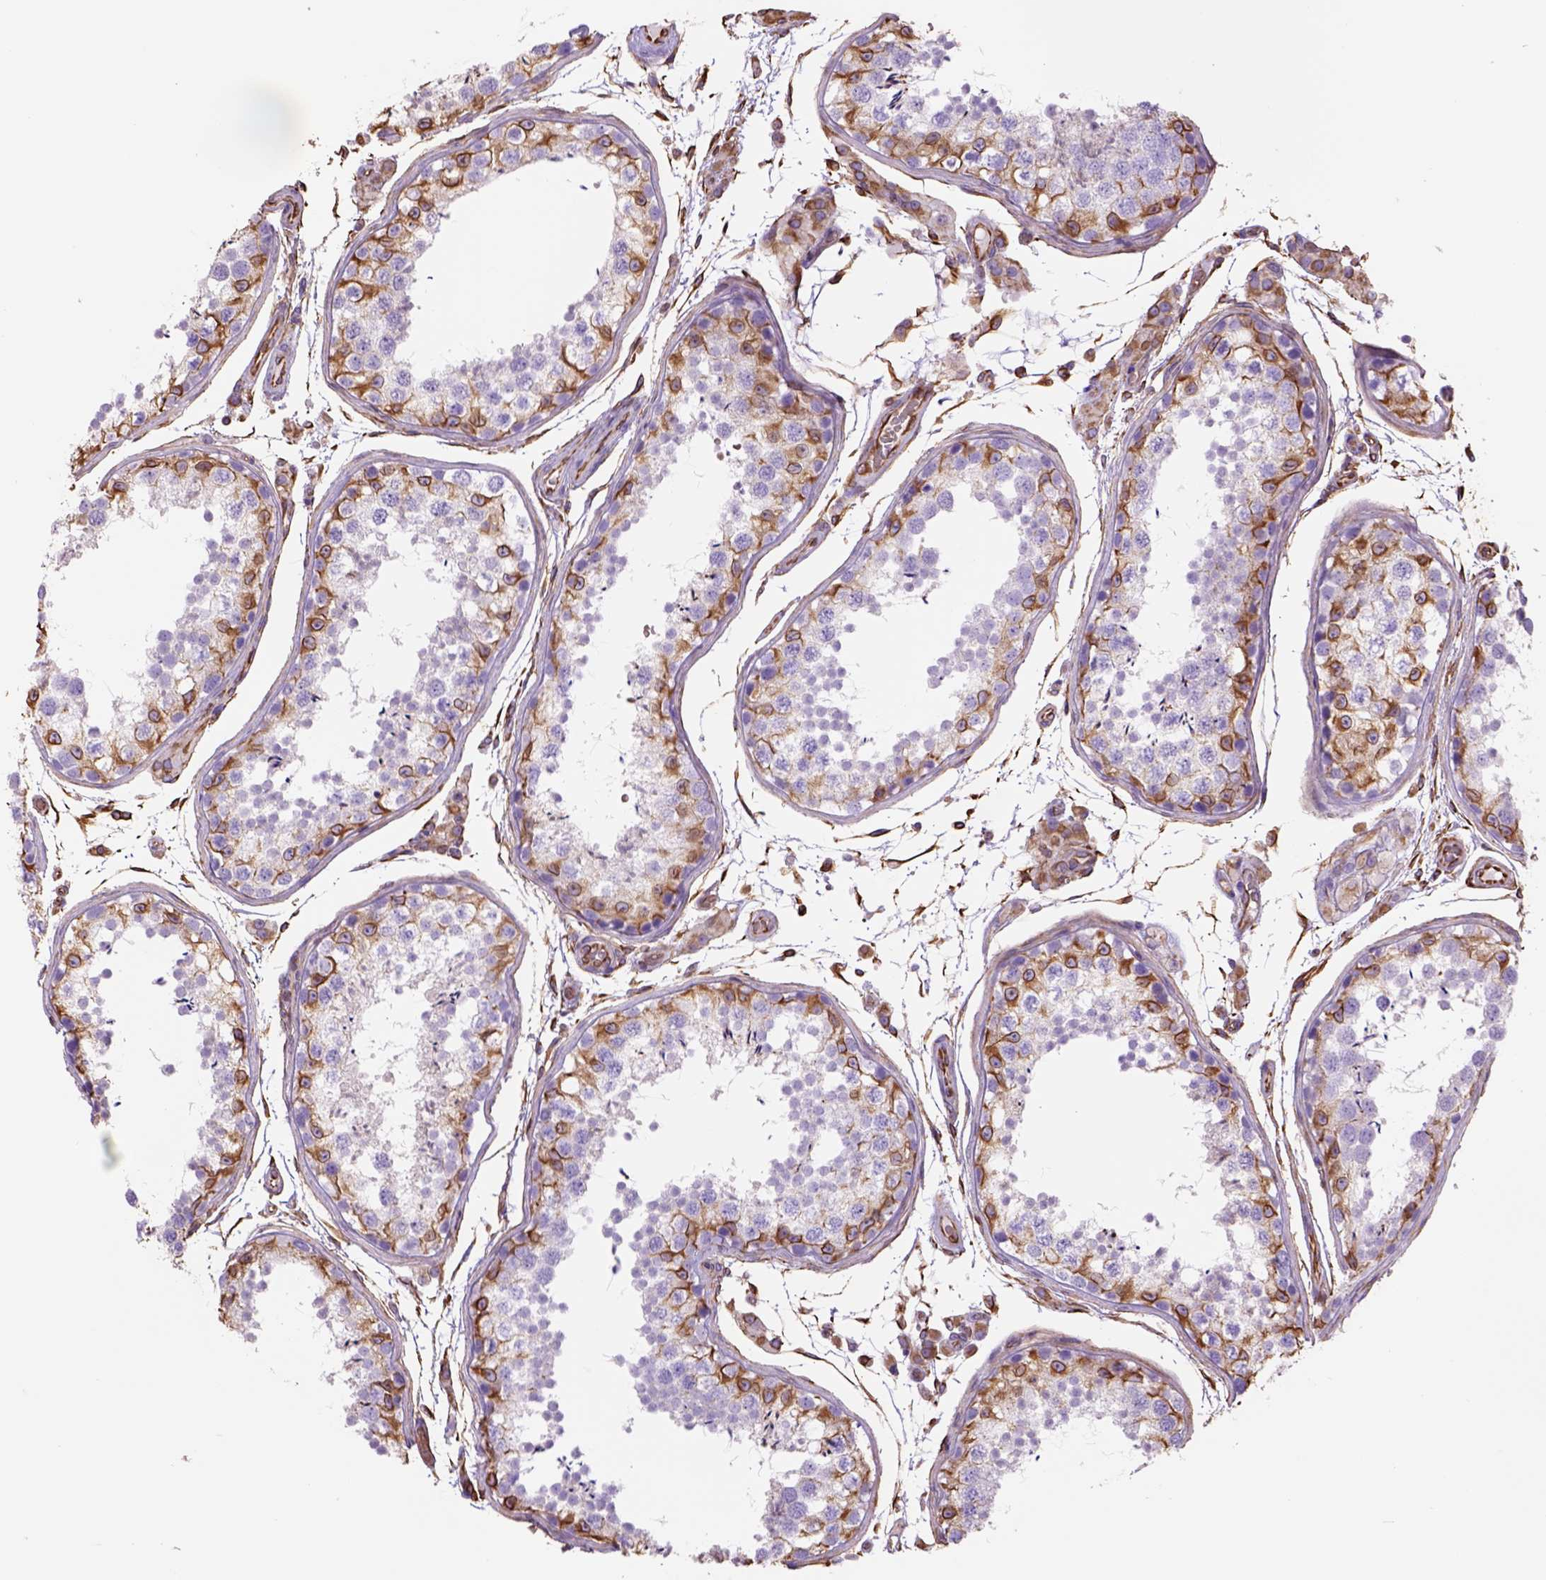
{"staining": {"intensity": "moderate", "quantity": "25%-75%", "location": "cytoplasmic/membranous"}, "tissue": "testis", "cell_type": "Cells in seminiferous ducts", "image_type": "normal", "snomed": [{"axis": "morphology", "description": "Normal tissue, NOS"}, {"axis": "topography", "description": "Testis"}], "caption": "Testis stained with DAB immunohistochemistry (IHC) displays medium levels of moderate cytoplasmic/membranous staining in approximately 25%-75% of cells in seminiferous ducts. (DAB (3,3'-diaminobenzidine) IHC, brown staining for protein, blue staining for nuclei).", "gene": "ZZZ3", "patient": {"sex": "male", "age": 29}}